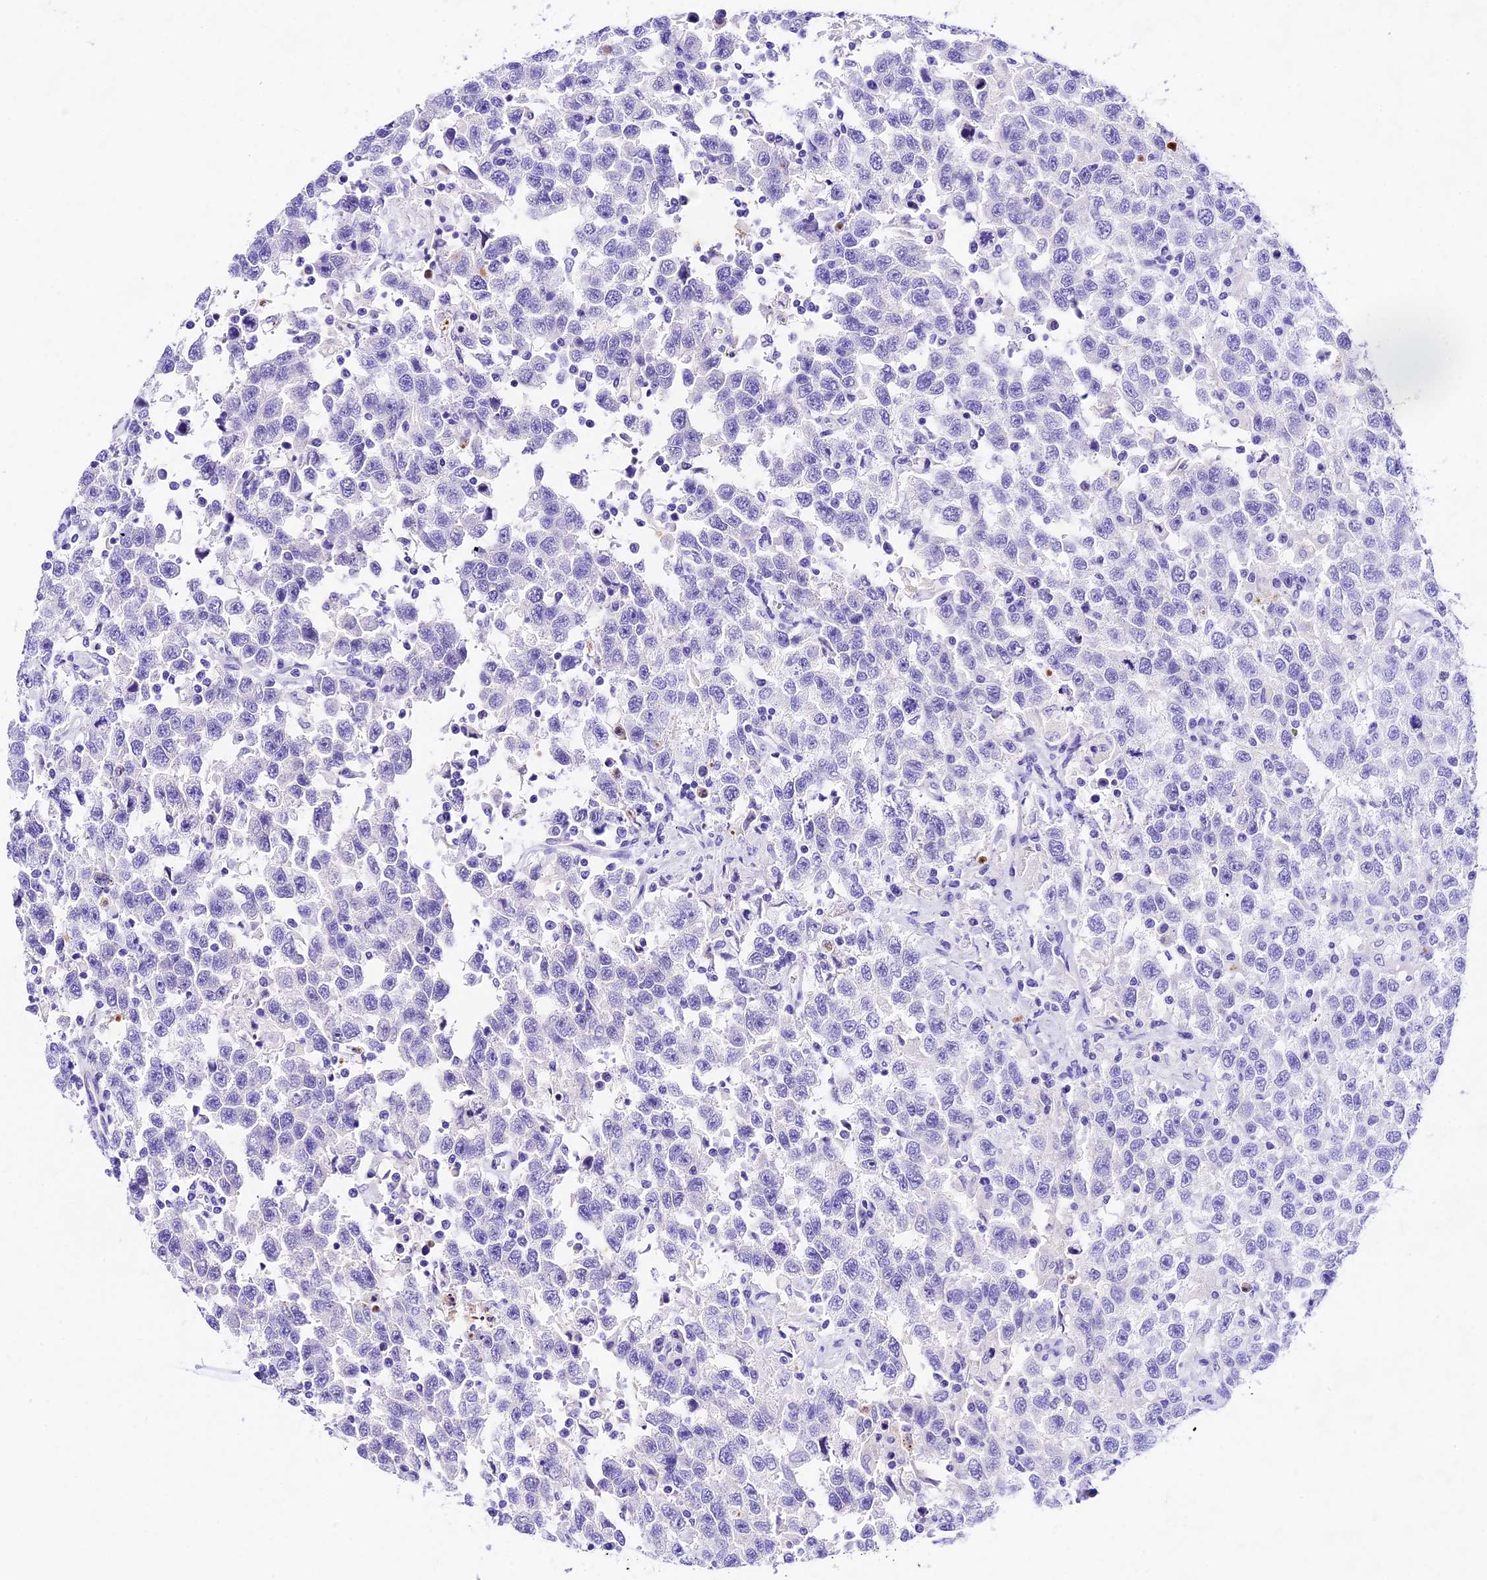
{"staining": {"intensity": "negative", "quantity": "none", "location": "none"}, "tissue": "testis cancer", "cell_type": "Tumor cells", "image_type": "cancer", "snomed": [{"axis": "morphology", "description": "Seminoma, NOS"}, {"axis": "topography", "description": "Testis"}], "caption": "Tumor cells are negative for brown protein staining in seminoma (testis).", "gene": "PSG11", "patient": {"sex": "male", "age": 41}}